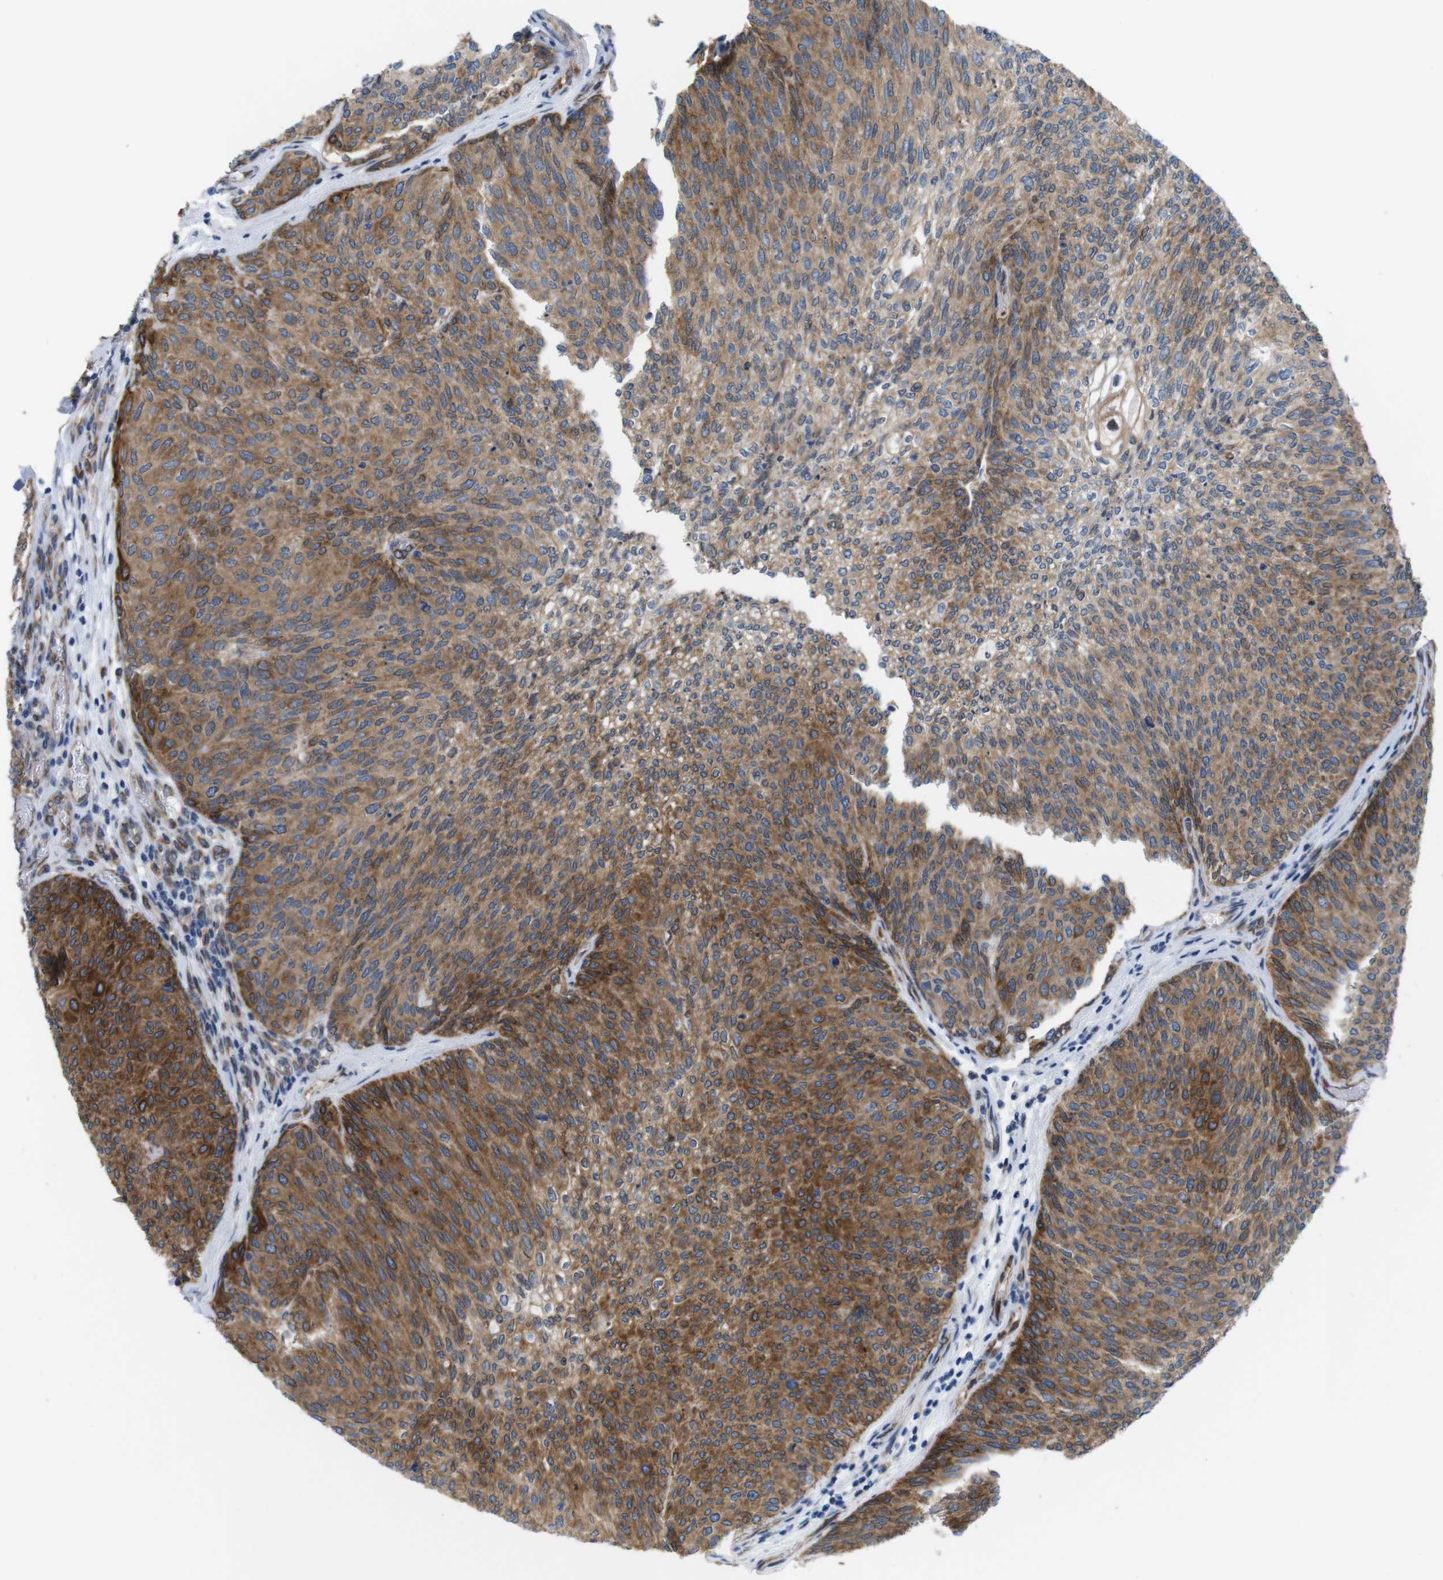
{"staining": {"intensity": "moderate", "quantity": ">75%", "location": "cytoplasmic/membranous"}, "tissue": "urothelial cancer", "cell_type": "Tumor cells", "image_type": "cancer", "snomed": [{"axis": "morphology", "description": "Urothelial carcinoma, Low grade"}, {"axis": "topography", "description": "Urinary bladder"}], "caption": "This is a histology image of IHC staining of urothelial cancer, which shows moderate staining in the cytoplasmic/membranous of tumor cells.", "gene": "HACD3", "patient": {"sex": "female", "age": 79}}